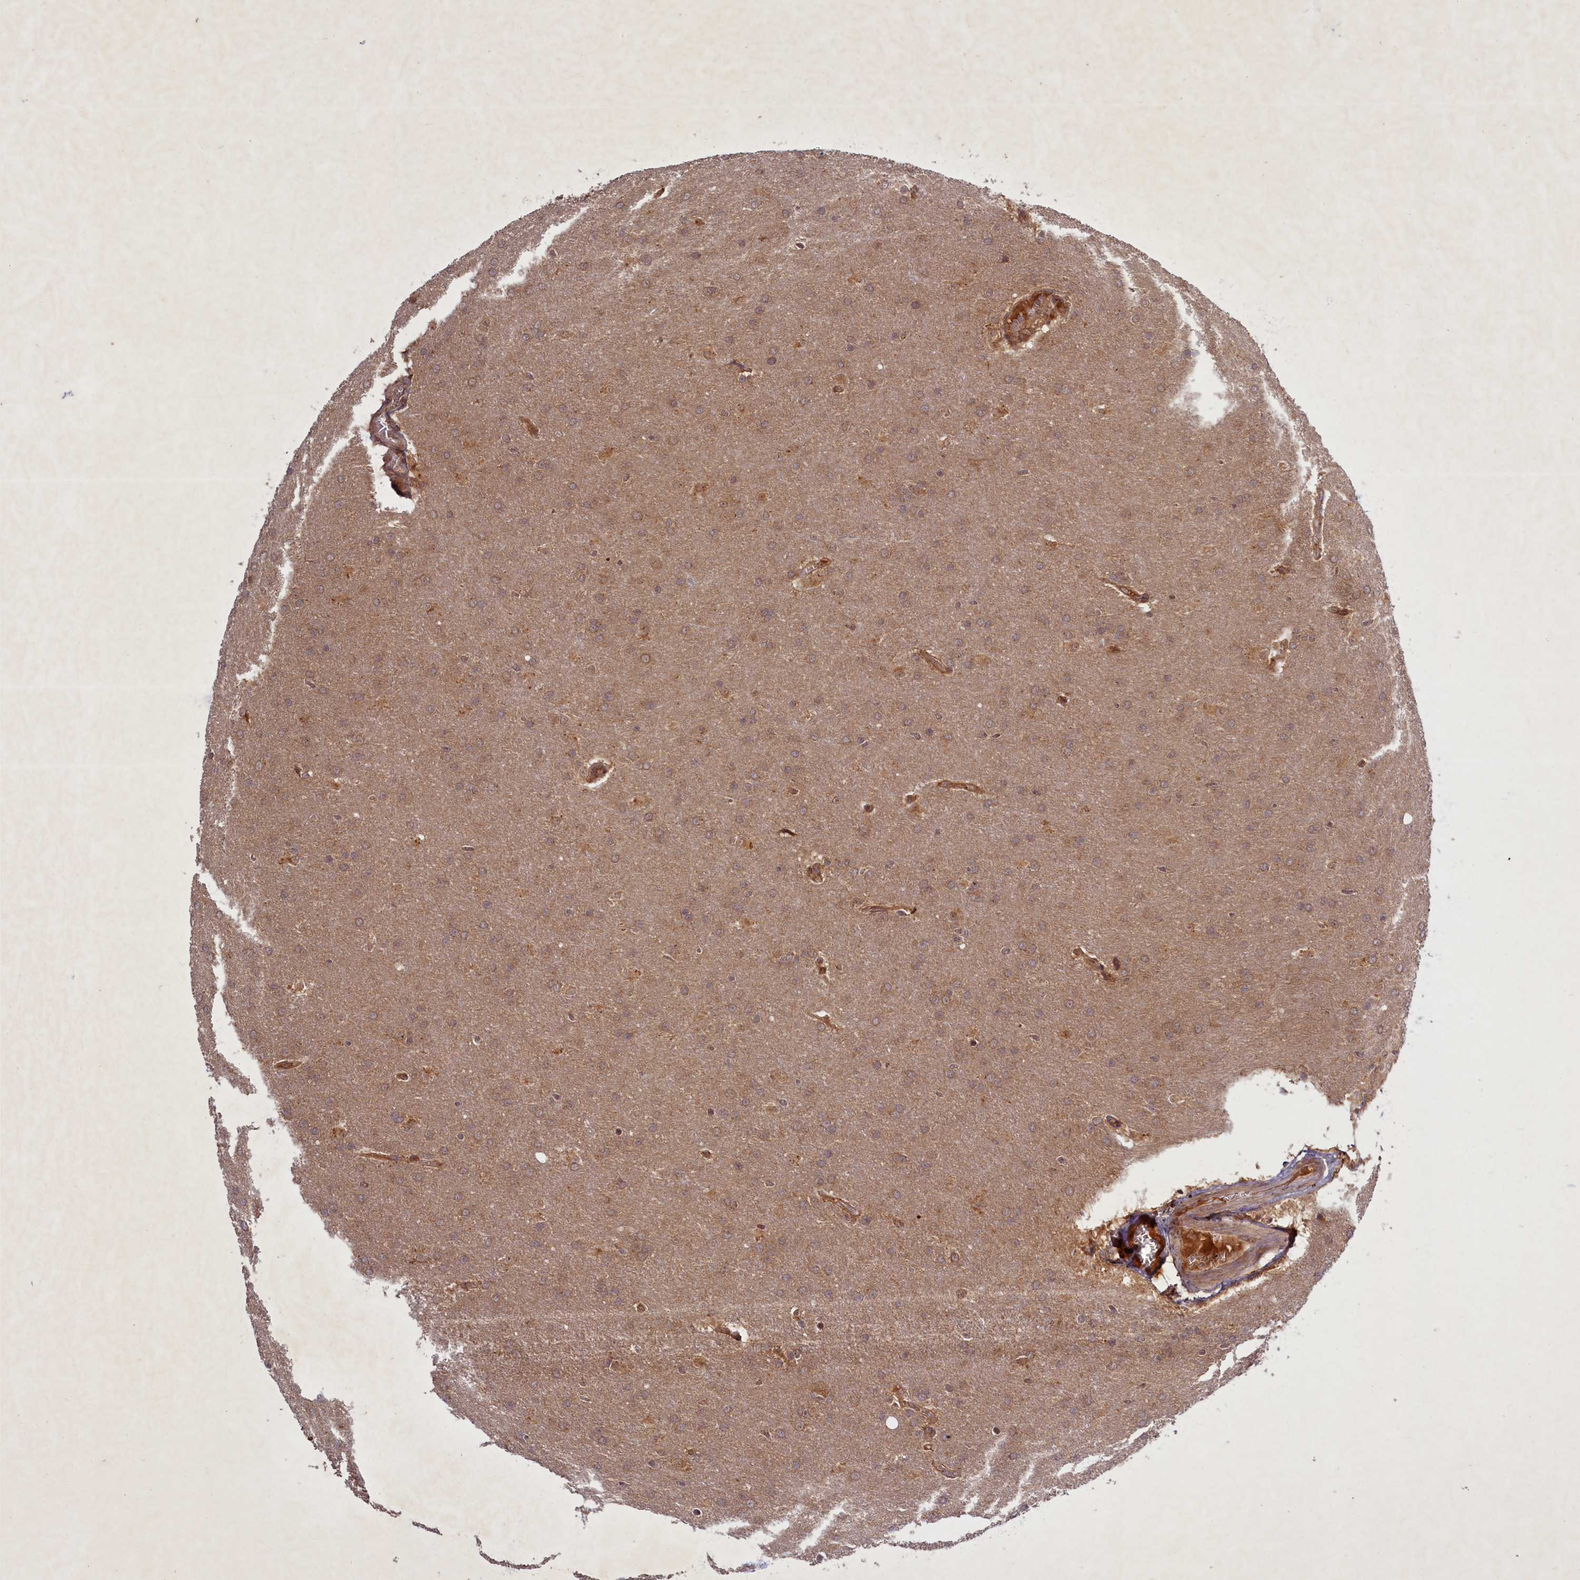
{"staining": {"intensity": "weak", "quantity": ">75%", "location": "cytoplasmic/membranous"}, "tissue": "glioma", "cell_type": "Tumor cells", "image_type": "cancer", "snomed": [{"axis": "morphology", "description": "Glioma, malignant, Low grade"}, {"axis": "topography", "description": "Brain"}], "caption": "Immunohistochemical staining of human glioma exhibits low levels of weak cytoplasmic/membranous expression in about >75% of tumor cells.", "gene": "BICD1", "patient": {"sex": "female", "age": 32}}